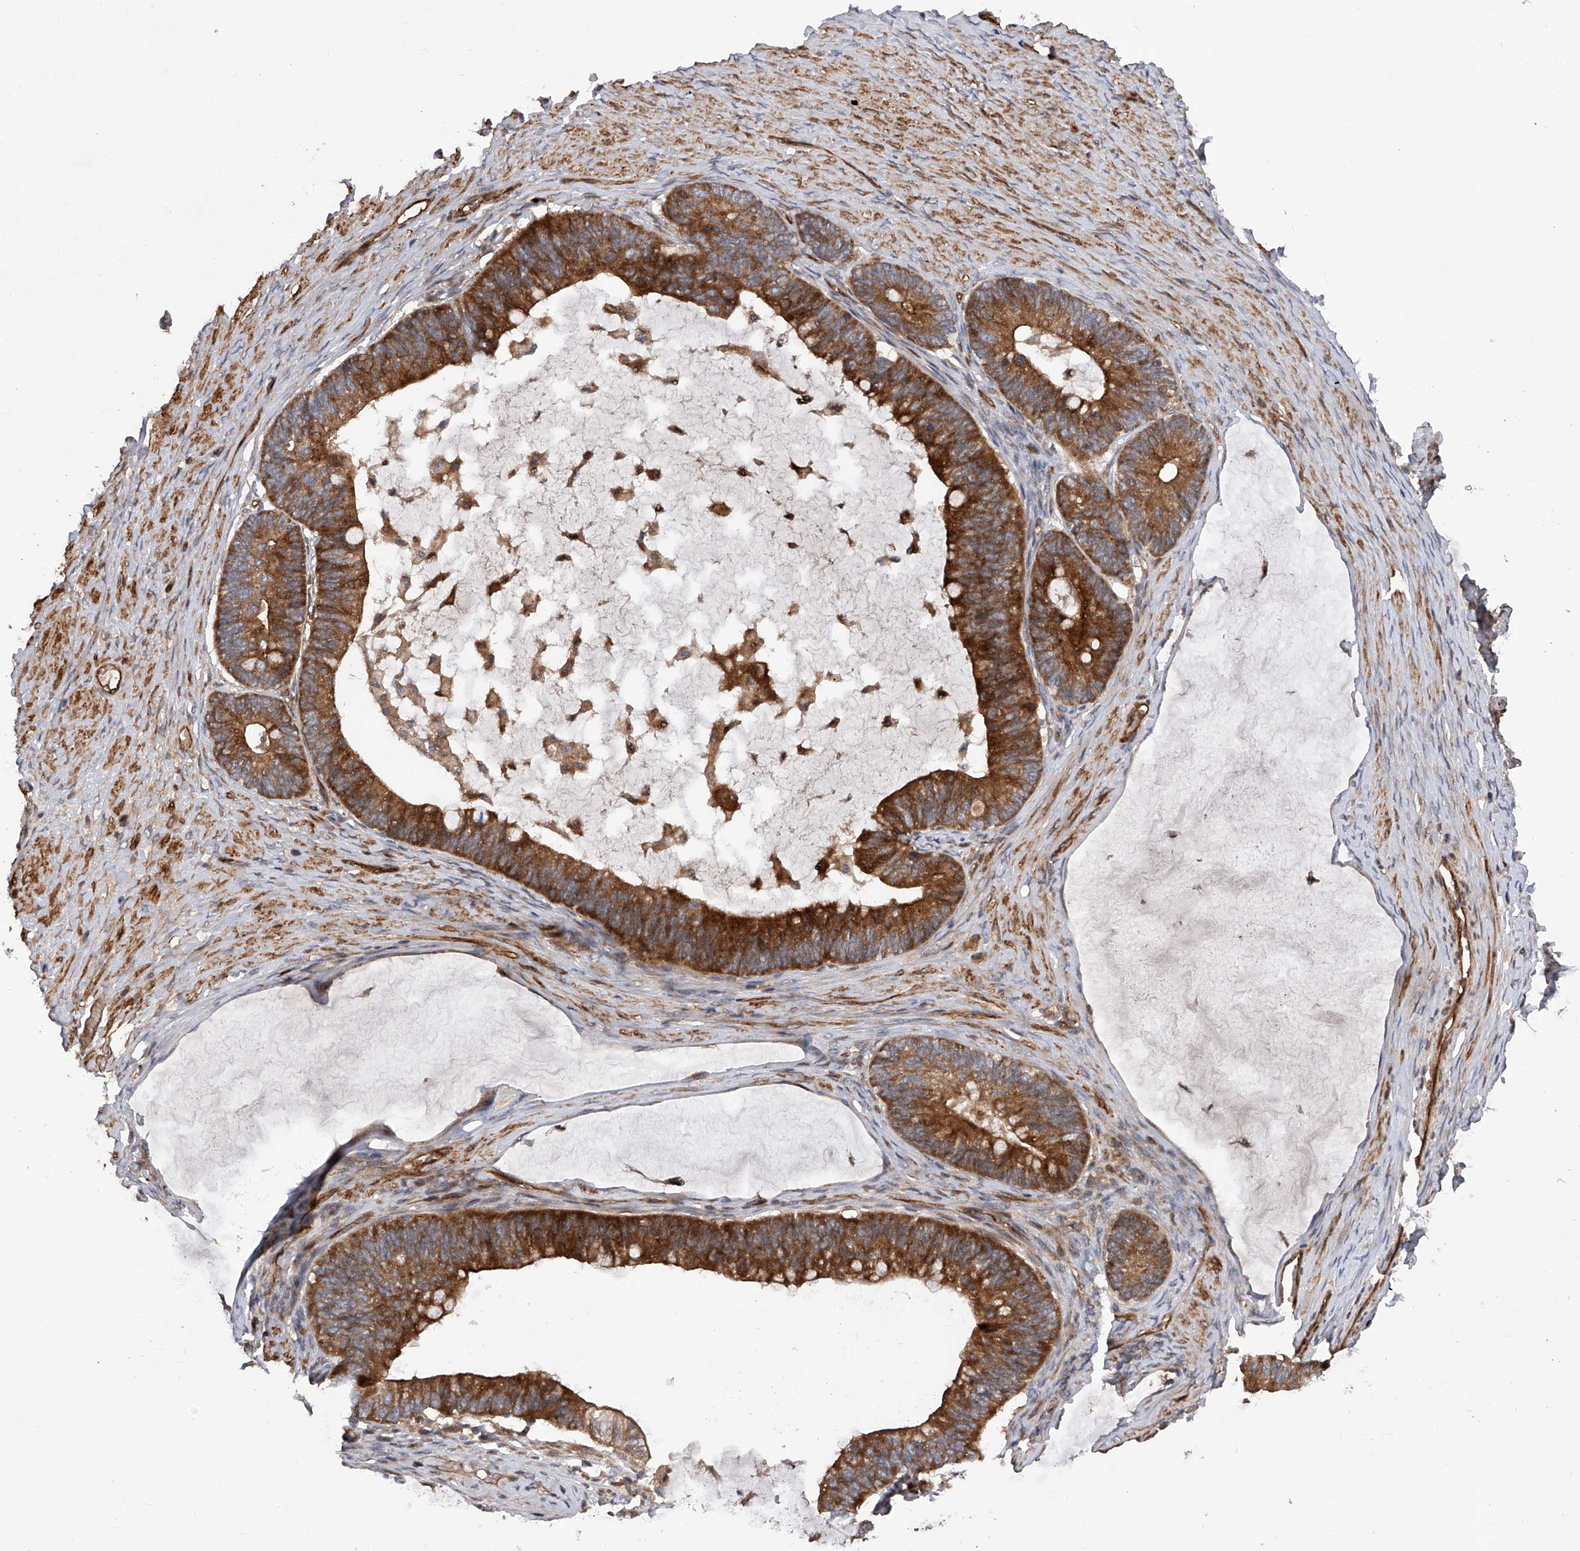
{"staining": {"intensity": "moderate", "quantity": ">75%", "location": "cytoplasmic/membranous"}, "tissue": "ovarian cancer", "cell_type": "Tumor cells", "image_type": "cancer", "snomed": [{"axis": "morphology", "description": "Cystadenocarcinoma, mucinous, NOS"}, {"axis": "topography", "description": "Ovary"}], "caption": "Protein staining demonstrates moderate cytoplasmic/membranous positivity in approximately >75% of tumor cells in ovarian cancer (mucinous cystadenocarcinoma).", "gene": "PDSS2", "patient": {"sex": "female", "age": 61}}